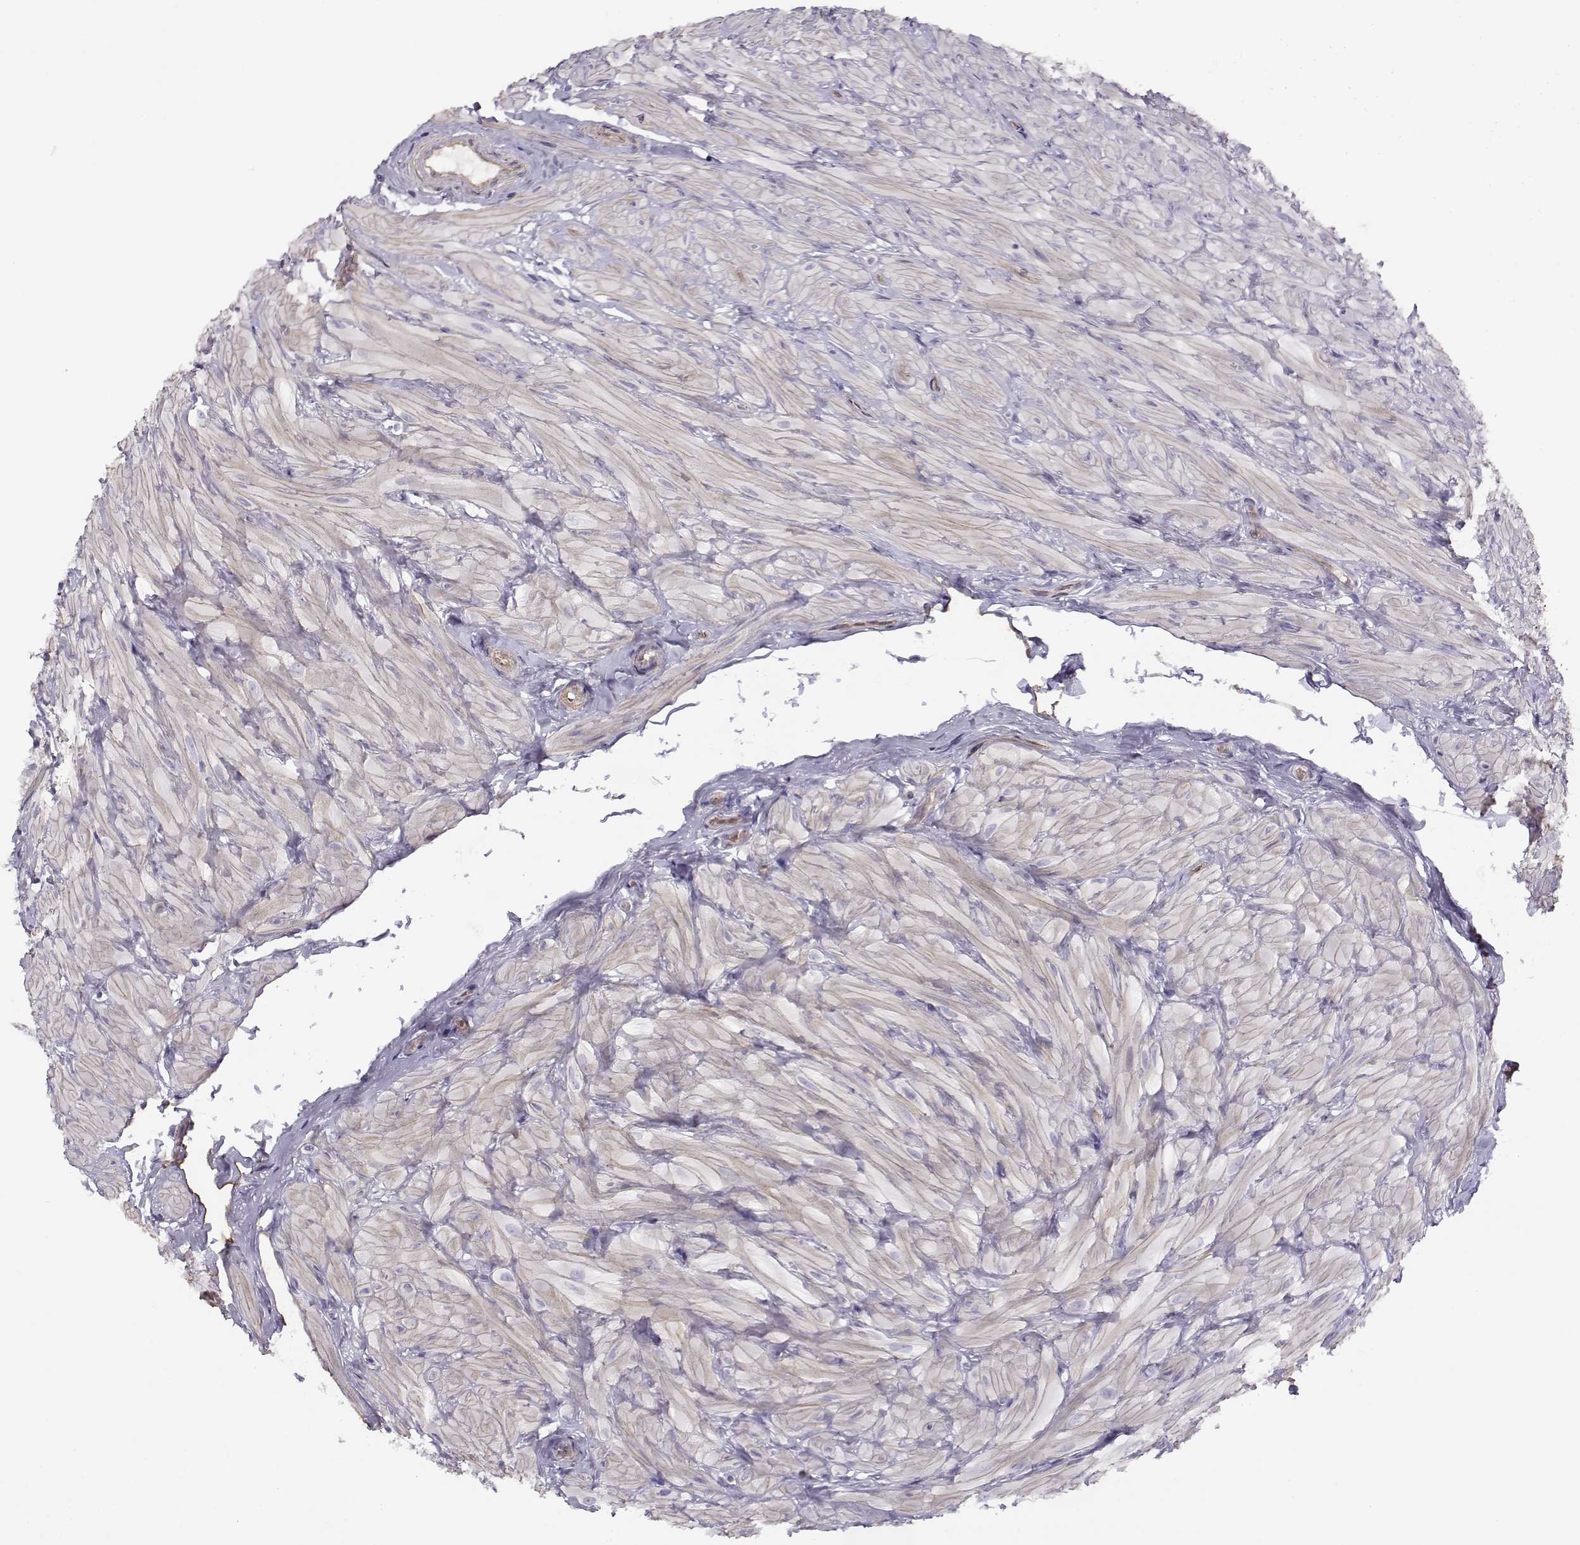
{"staining": {"intensity": "negative", "quantity": "none", "location": "none"}, "tissue": "epididymis", "cell_type": "Glandular cells", "image_type": "normal", "snomed": [{"axis": "morphology", "description": "Normal tissue, NOS"}, {"axis": "topography", "description": "Epididymis"}], "caption": "Immunohistochemistry (IHC) of unremarkable human epididymis shows no positivity in glandular cells.", "gene": "MYO1A", "patient": {"sex": "male", "age": 32}}